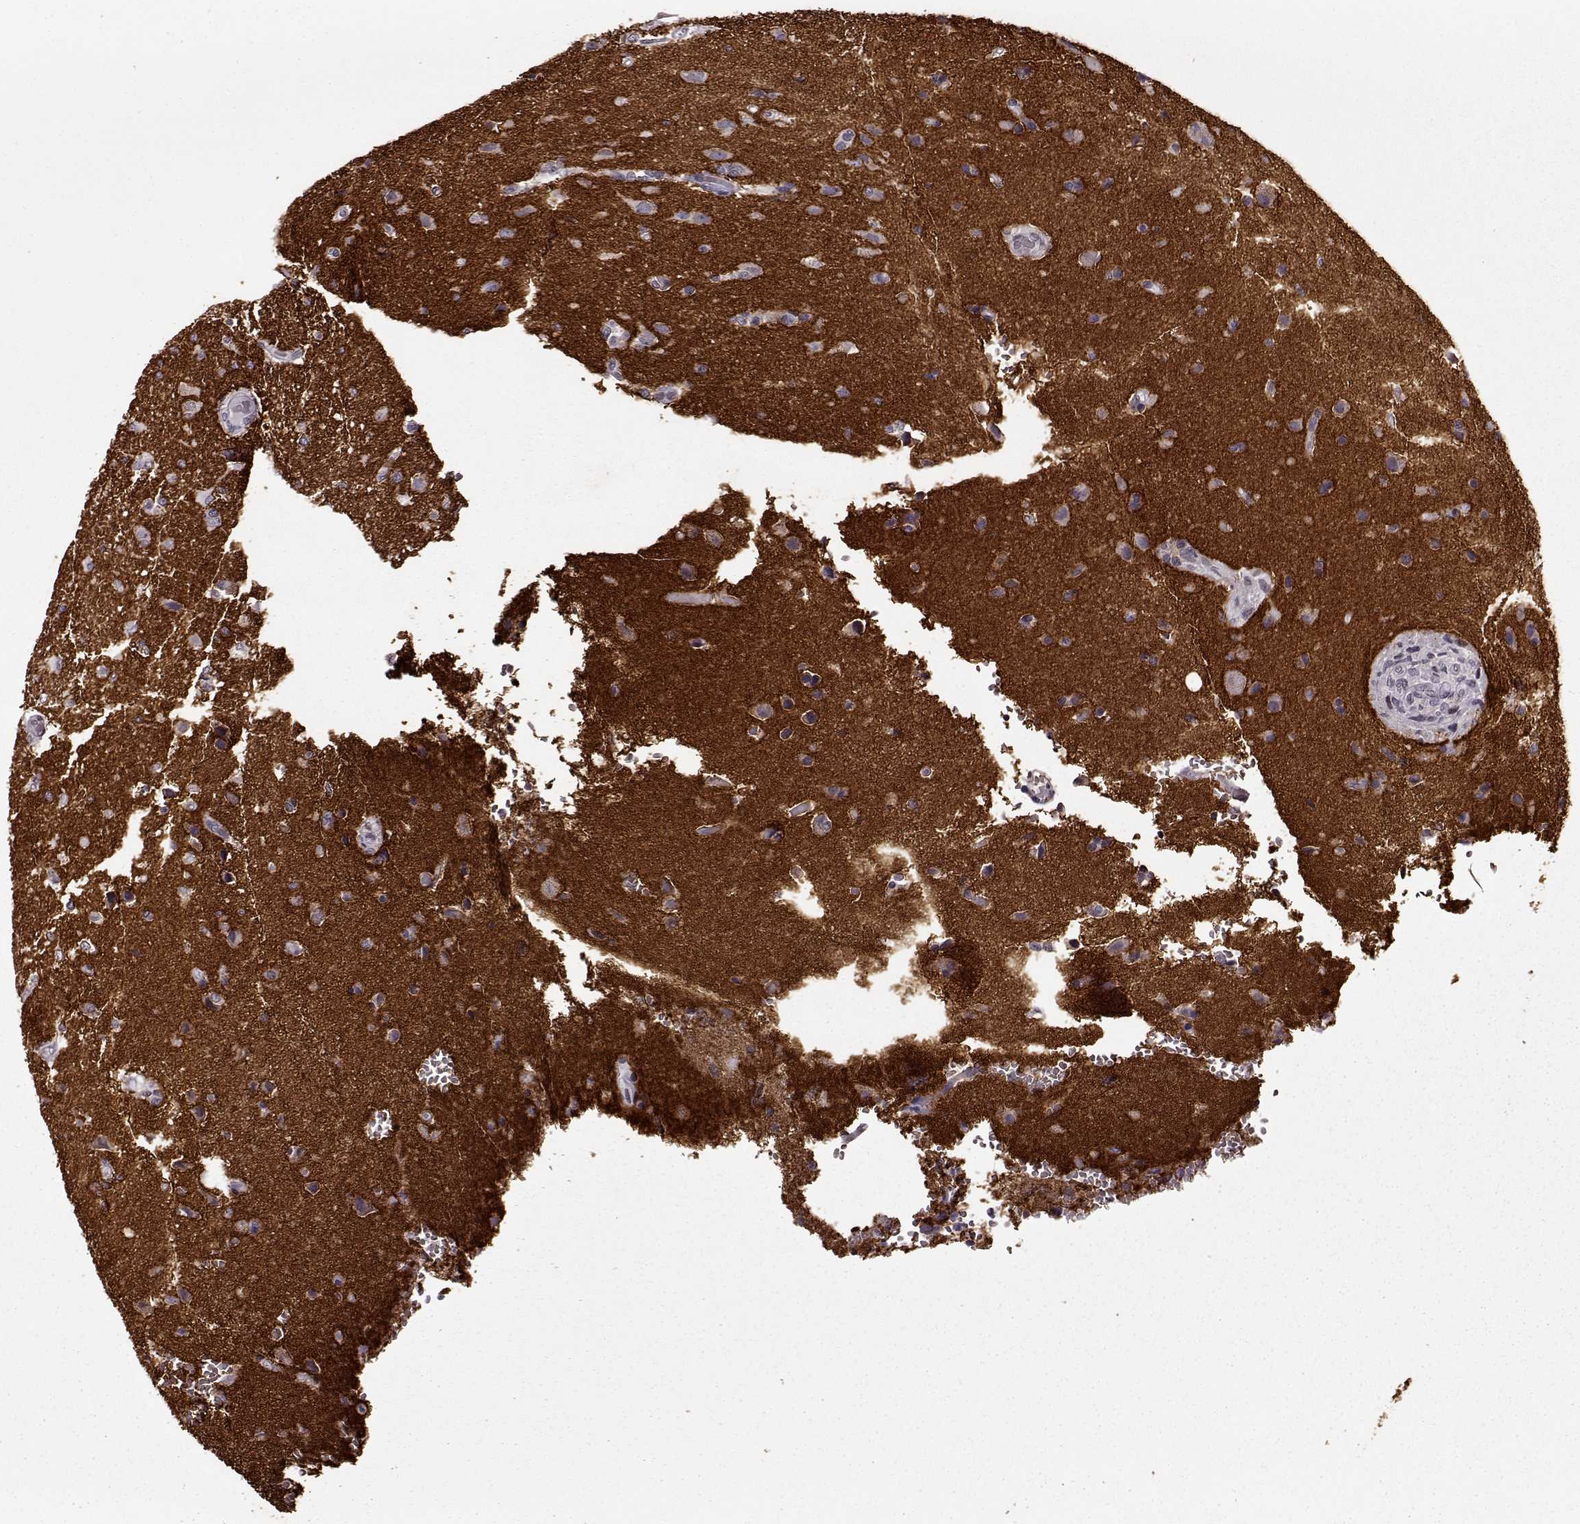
{"staining": {"intensity": "negative", "quantity": "none", "location": "none"}, "tissue": "glioma", "cell_type": "Tumor cells", "image_type": "cancer", "snomed": [{"axis": "morphology", "description": "Glioma, malignant, High grade"}, {"axis": "topography", "description": "Brain"}], "caption": "Immunohistochemistry of human glioma reveals no positivity in tumor cells.", "gene": "STX1B", "patient": {"sex": "male", "age": 68}}